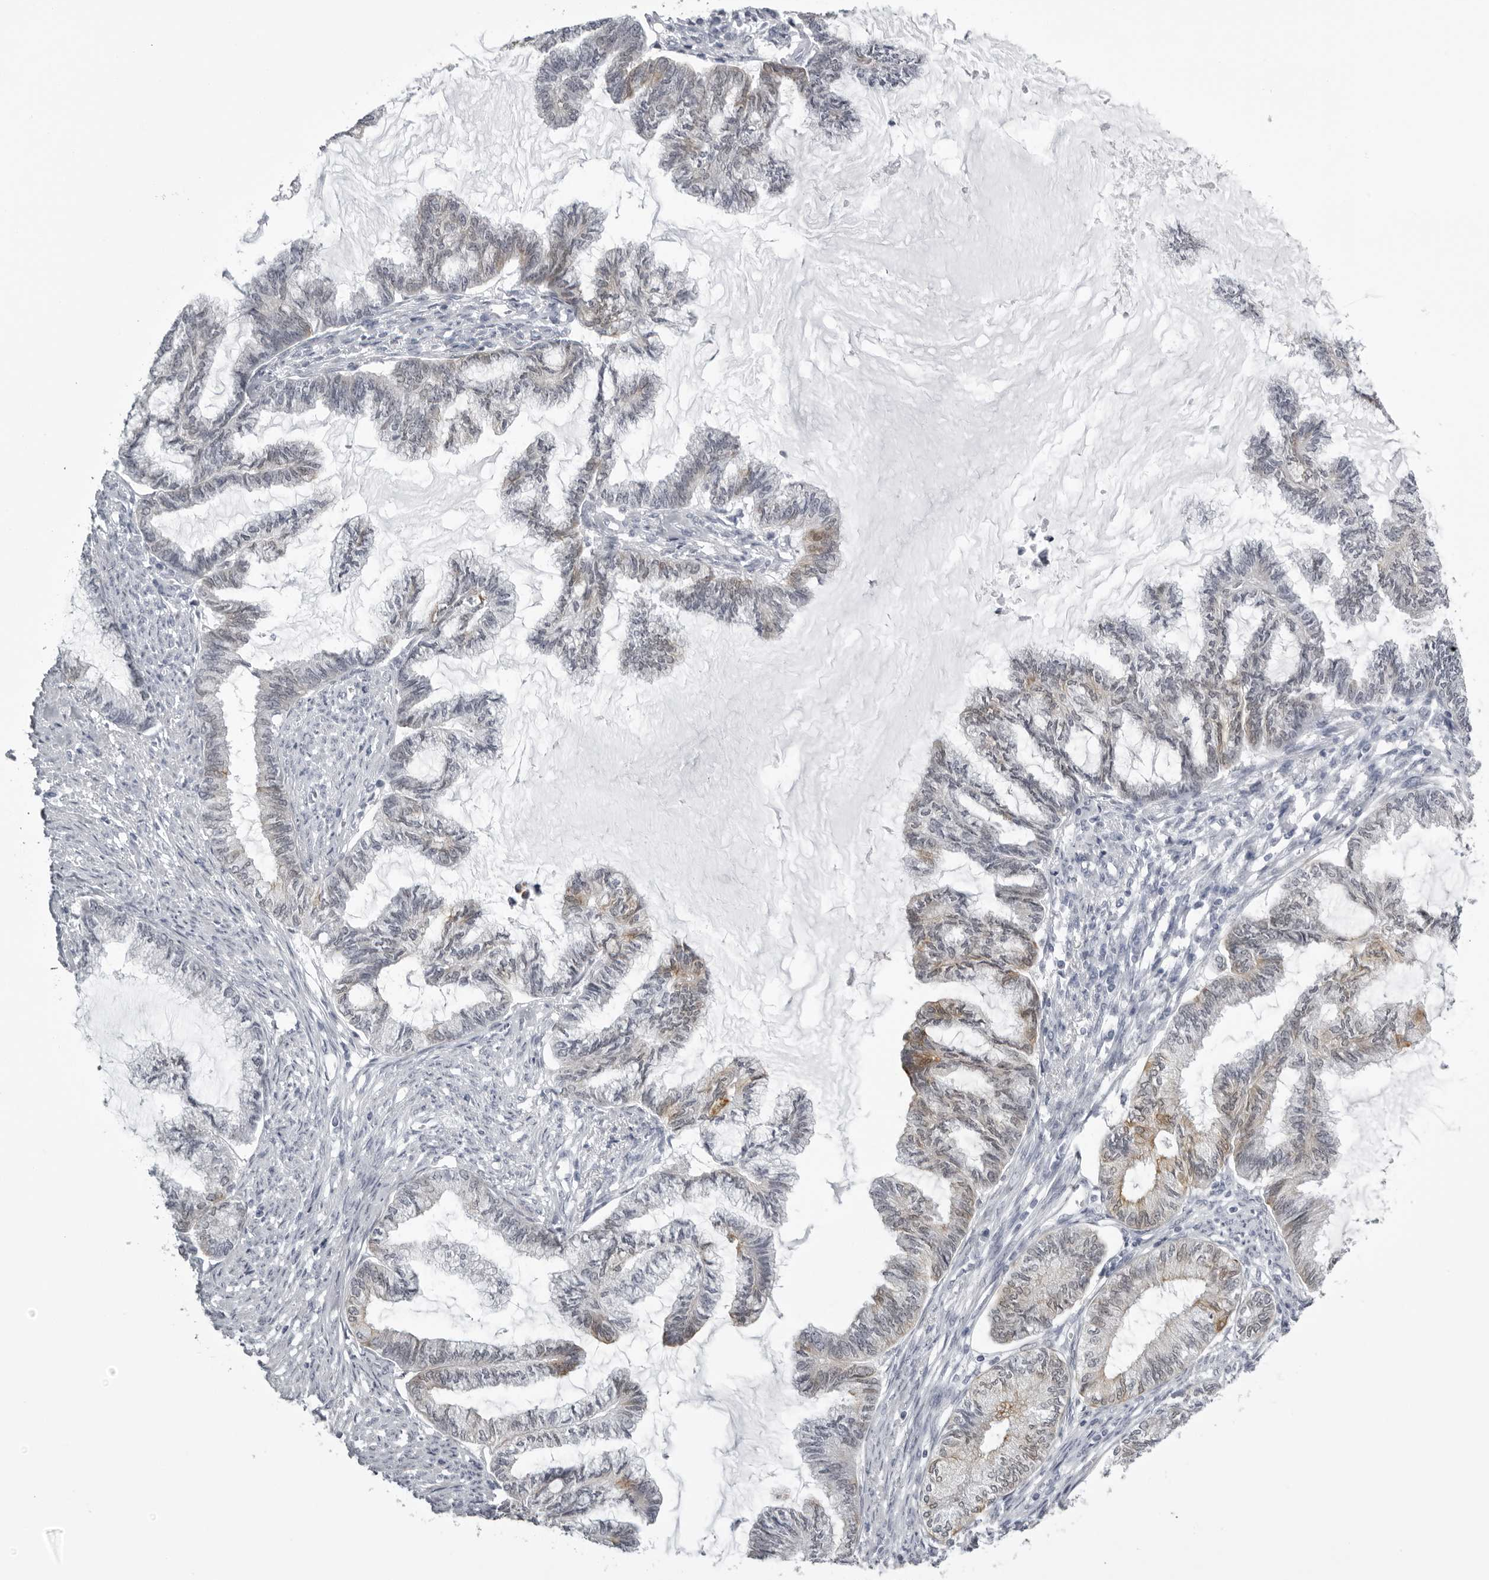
{"staining": {"intensity": "moderate", "quantity": "<25%", "location": "cytoplasmic/membranous"}, "tissue": "endometrial cancer", "cell_type": "Tumor cells", "image_type": "cancer", "snomed": [{"axis": "morphology", "description": "Adenocarcinoma, NOS"}, {"axis": "topography", "description": "Endometrium"}], "caption": "Immunohistochemistry (IHC) (DAB (3,3'-diaminobenzidine)) staining of human adenocarcinoma (endometrial) reveals moderate cytoplasmic/membranous protein staining in approximately <25% of tumor cells. The staining was performed using DAB, with brown indicating positive protein expression. Nuclei are stained blue with hematoxylin.", "gene": "UROD", "patient": {"sex": "female", "age": 86}}